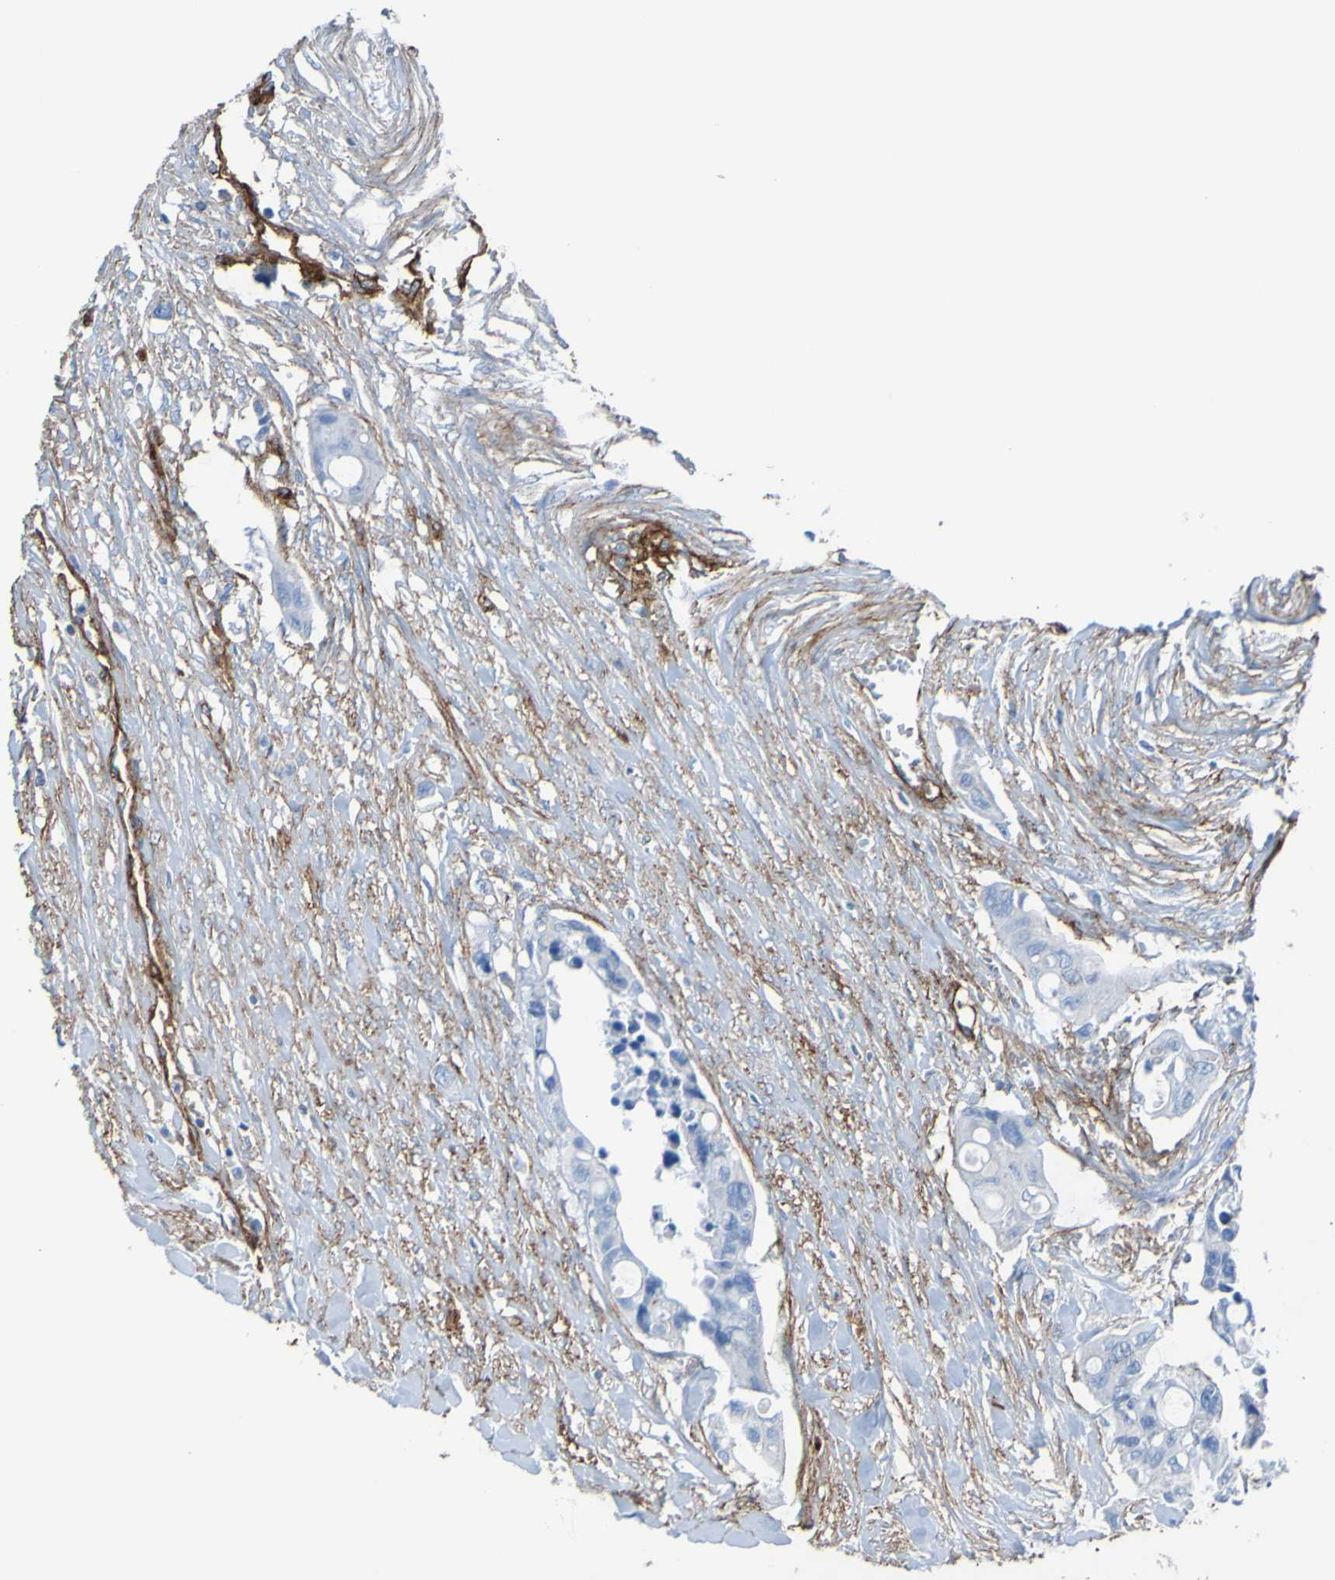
{"staining": {"intensity": "negative", "quantity": "none", "location": "none"}, "tissue": "colorectal cancer", "cell_type": "Tumor cells", "image_type": "cancer", "snomed": [{"axis": "morphology", "description": "Adenocarcinoma, NOS"}, {"axis": "topography", "description": "Colon"}], "caption": "This is an IHC photomicrograph of colorectal cancer. There is no staining in tumor cells.", "gene": "COL4A2", "patient": {"sex": "female", "age": 57}}